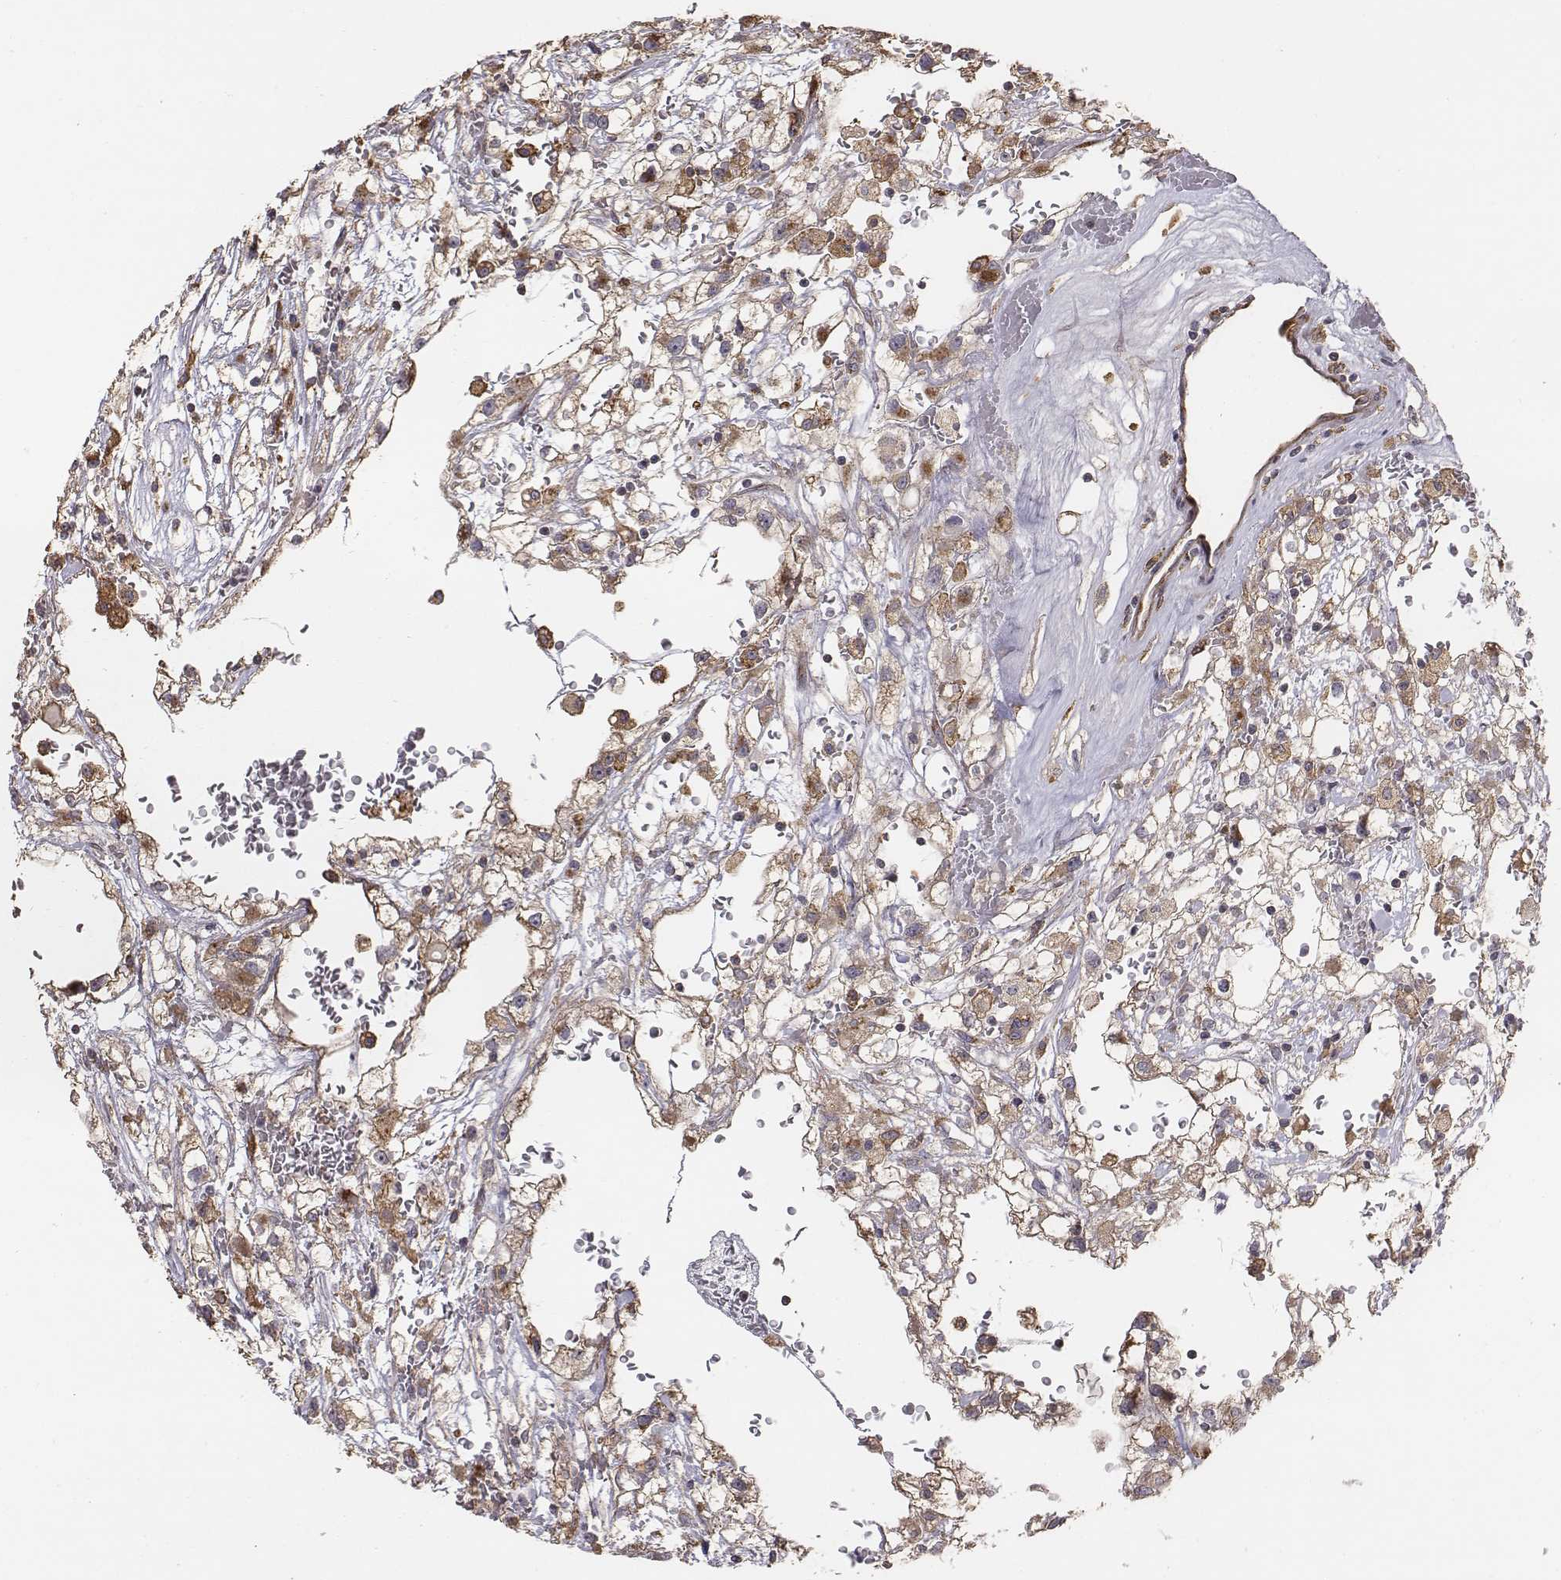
{"staining": {"intensity": "moderate", "quantity": ">75%", "location": "cytoplasmic/membranous"}, "tissue": "renal cancer", "cell_type": "Tumor cells", "image_type": "cancer", "snomed": [{"axis": "morphology", "description": "Adenocarcinoma, NOS"}, {"axis": "topography", "description": "Kidney"}], "caption": "Renal adenocarcinoma tissue shows moderate cytoplasmic/membranous positivity in approximately >75% of tumor cells, visualized by immunohistochemistry. (DAB IHC, brown staining for protein, blue staining for nuclei).", "gene": "AP1B1", "patient": {"sex": "male", "age": 59}}